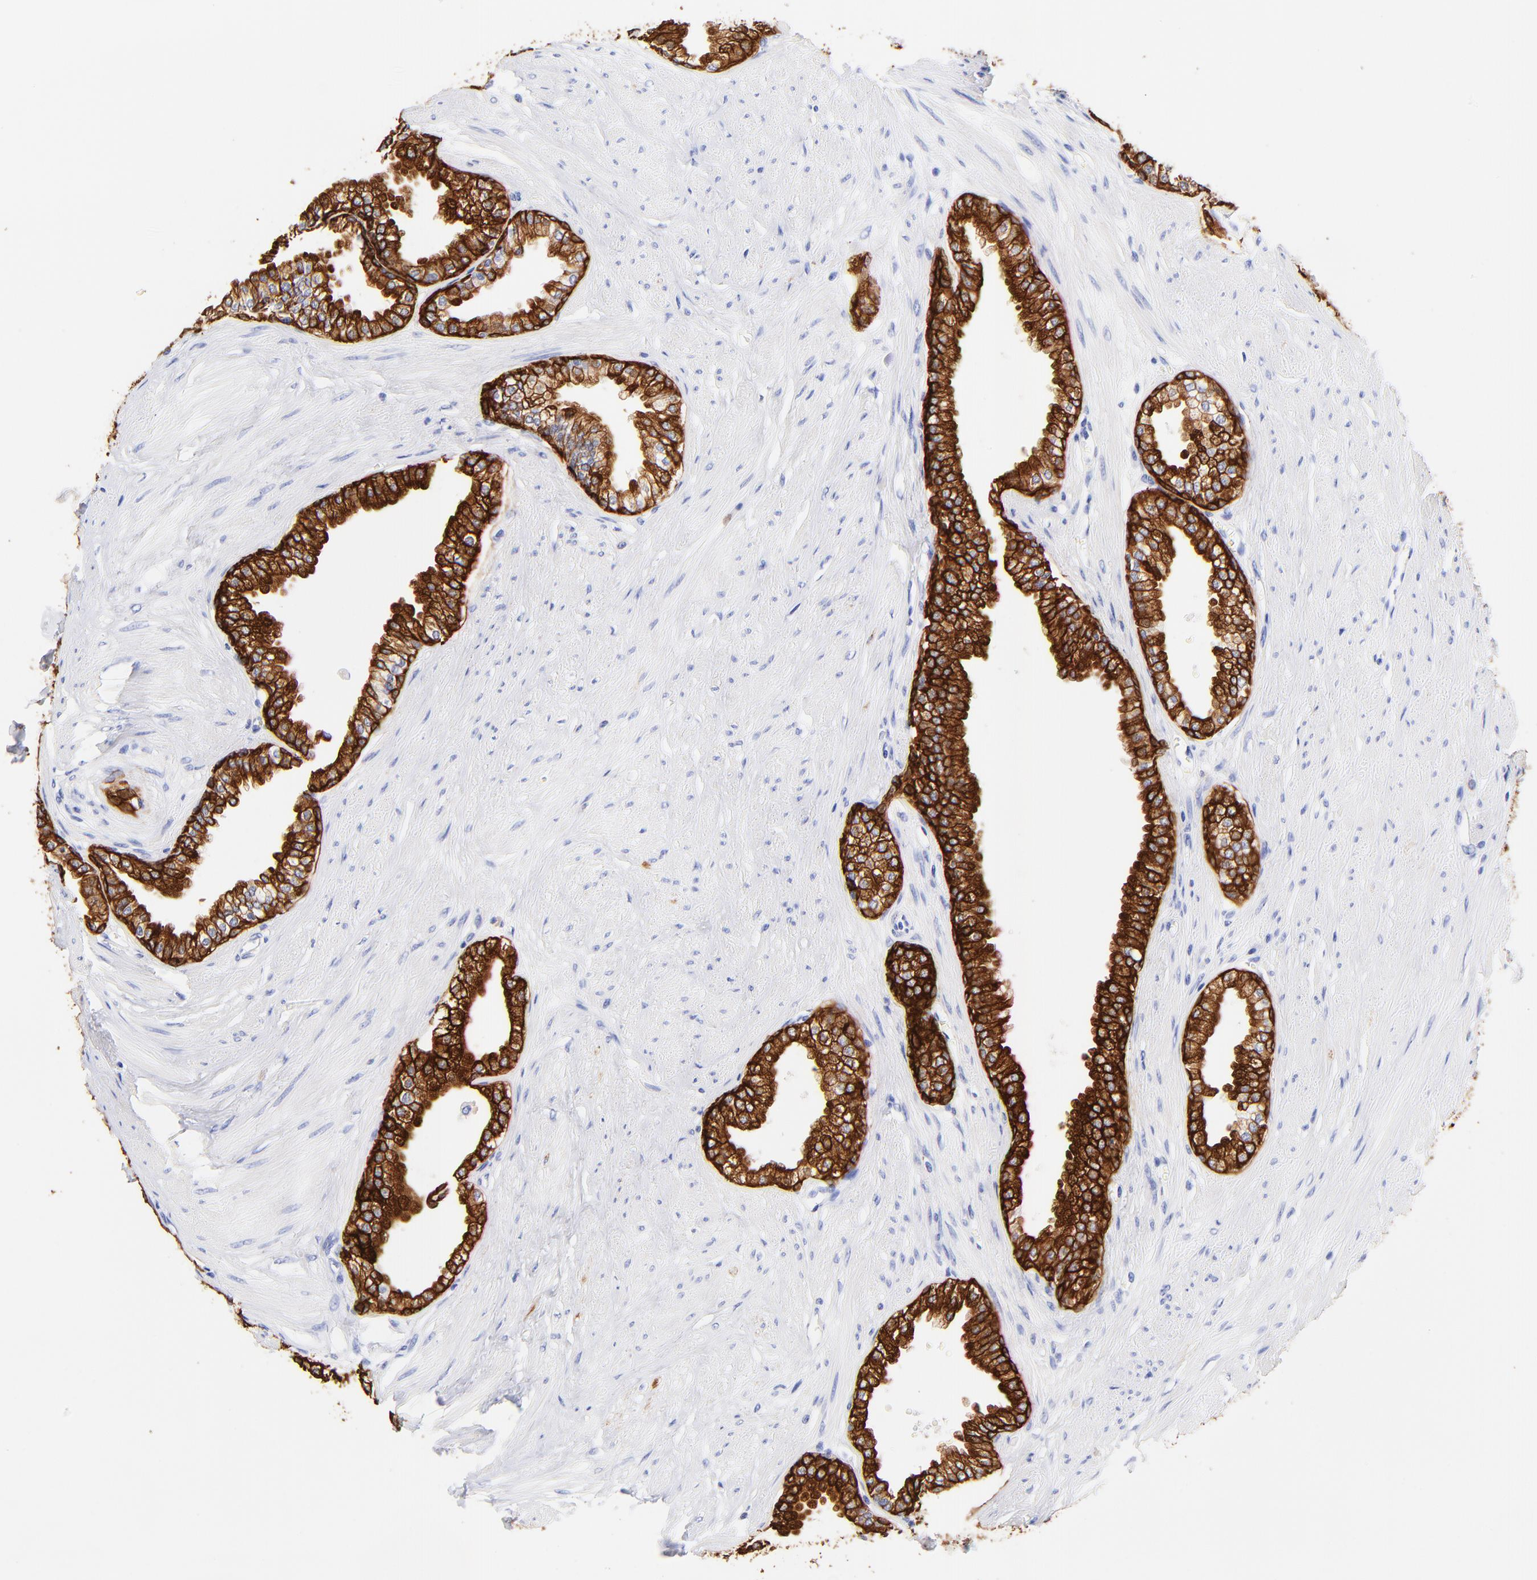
{"staining": {"intensity": "strong", "quantity": "25%-75%", "location": "cytoplasmic/membranous"}, "tissue": "prostate", "cell_type": "Glandular cells", "image_type": "normal", "snomed": [{"axis": "morphology", "description": "Normal tissue, NOS"}, {"axis": "topography", "description": "Prostate"}], "caption": "A micrograph showing strong cytoplasmic/membranous staining in about 25%-75% of glandular cells in unremarkable prostate, as visualized by brown immunohistochemical staining.", "gene": "KRT19", "patient": {"sex": "male", "age": 64}}